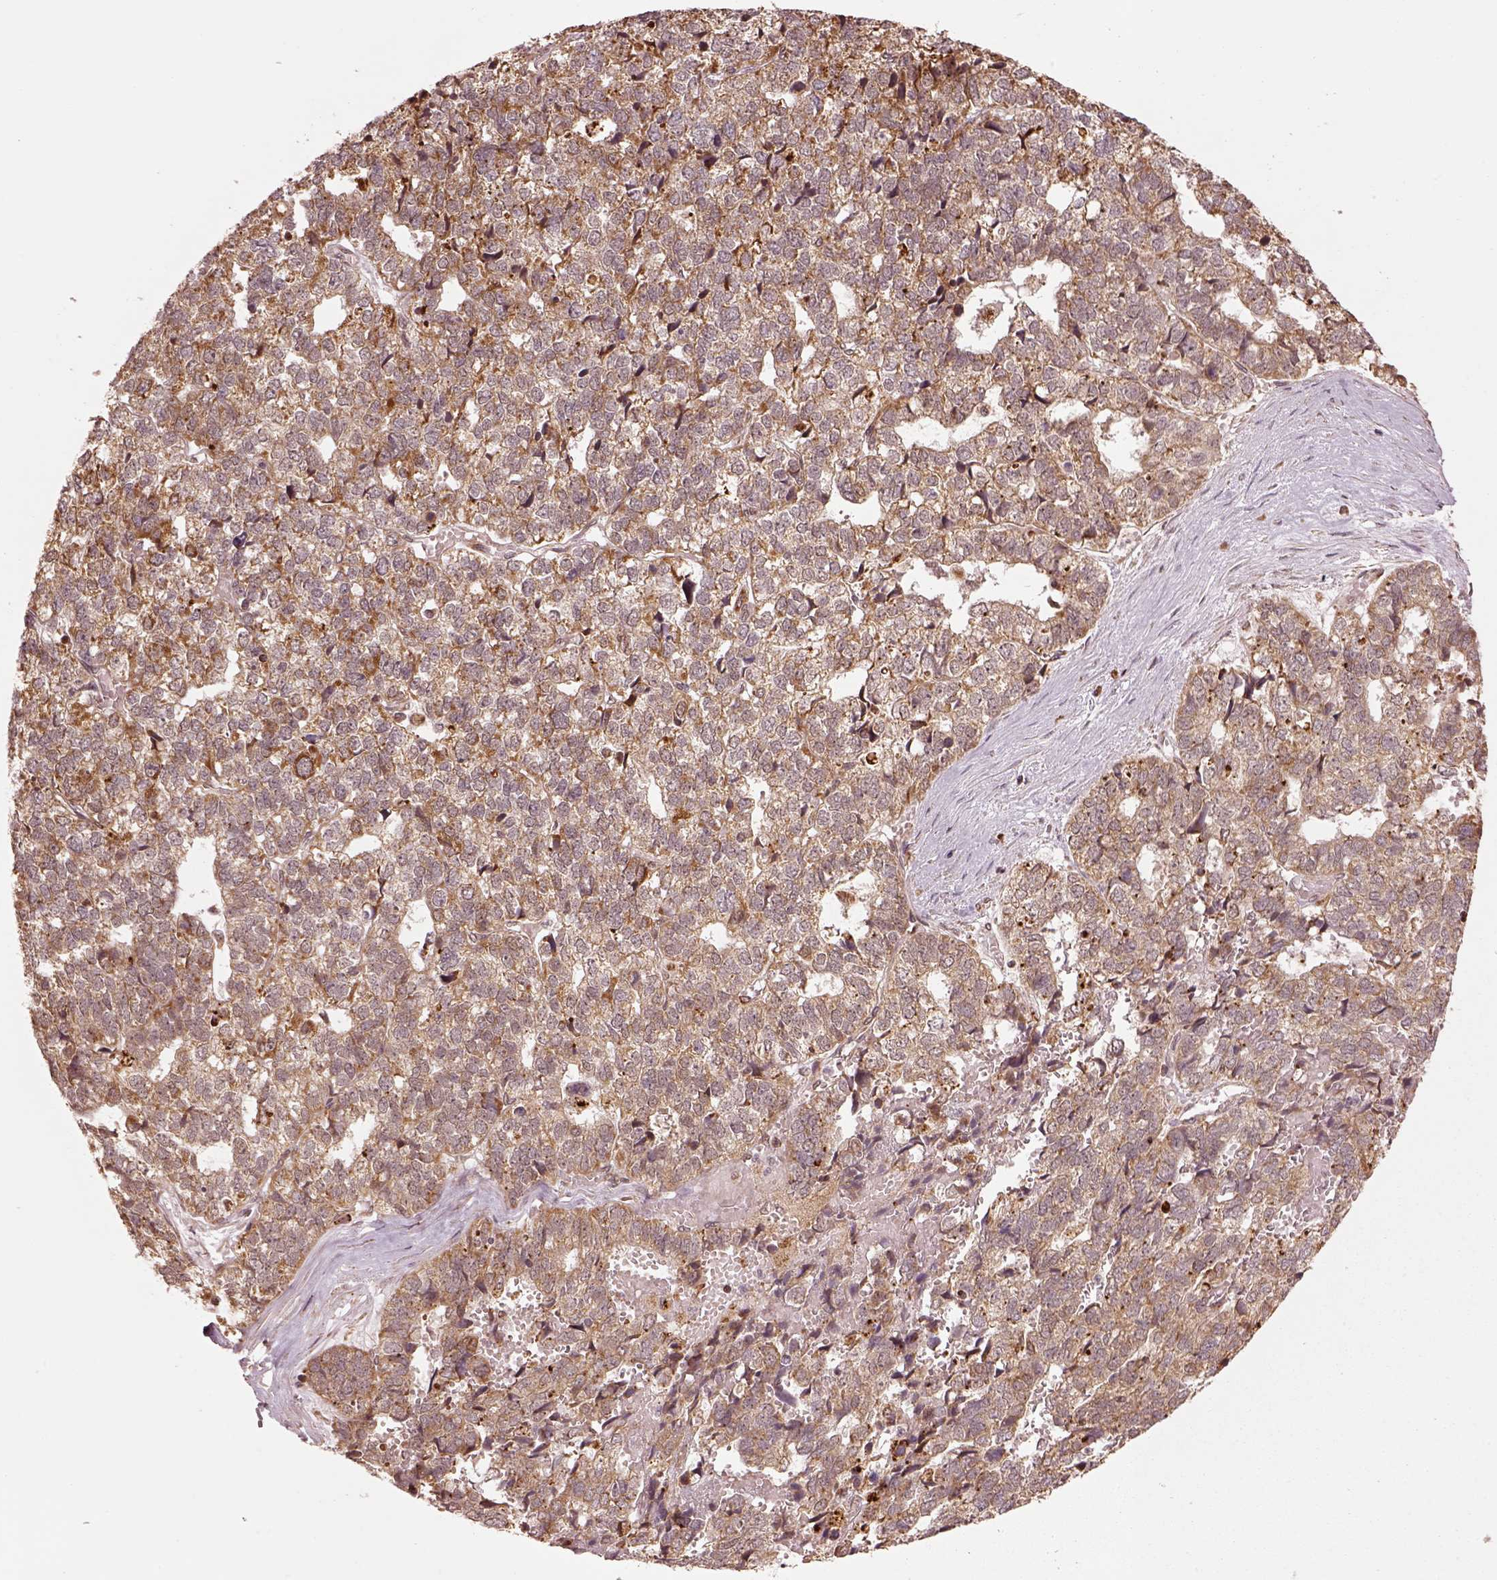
{"staining": {"intensity": "moderate", "quantity": "25%-75%", "location": "cytoplasmic/membranous"}, "tissue": "stomach cancer", "cell_type": "Tumor cells", "image_type": "cancer", "snomed": [{"axis": "morphology", "description": "Adenocarcinoma, NOS"}, {"axis": "topography", "description": "Stomach"}], "caption": "Immunohistochemical staining of human adenocarcinoma (stomach) reveals medium levels of moderate cytoplasmic/membranous protein positivity in about 25%-75% of tumor cells. The protein of interest is shown in brown color, while the nuclei are stained blue.", "gene": "SEL1L3", "patient": {"sex": "male", "age": 69}}